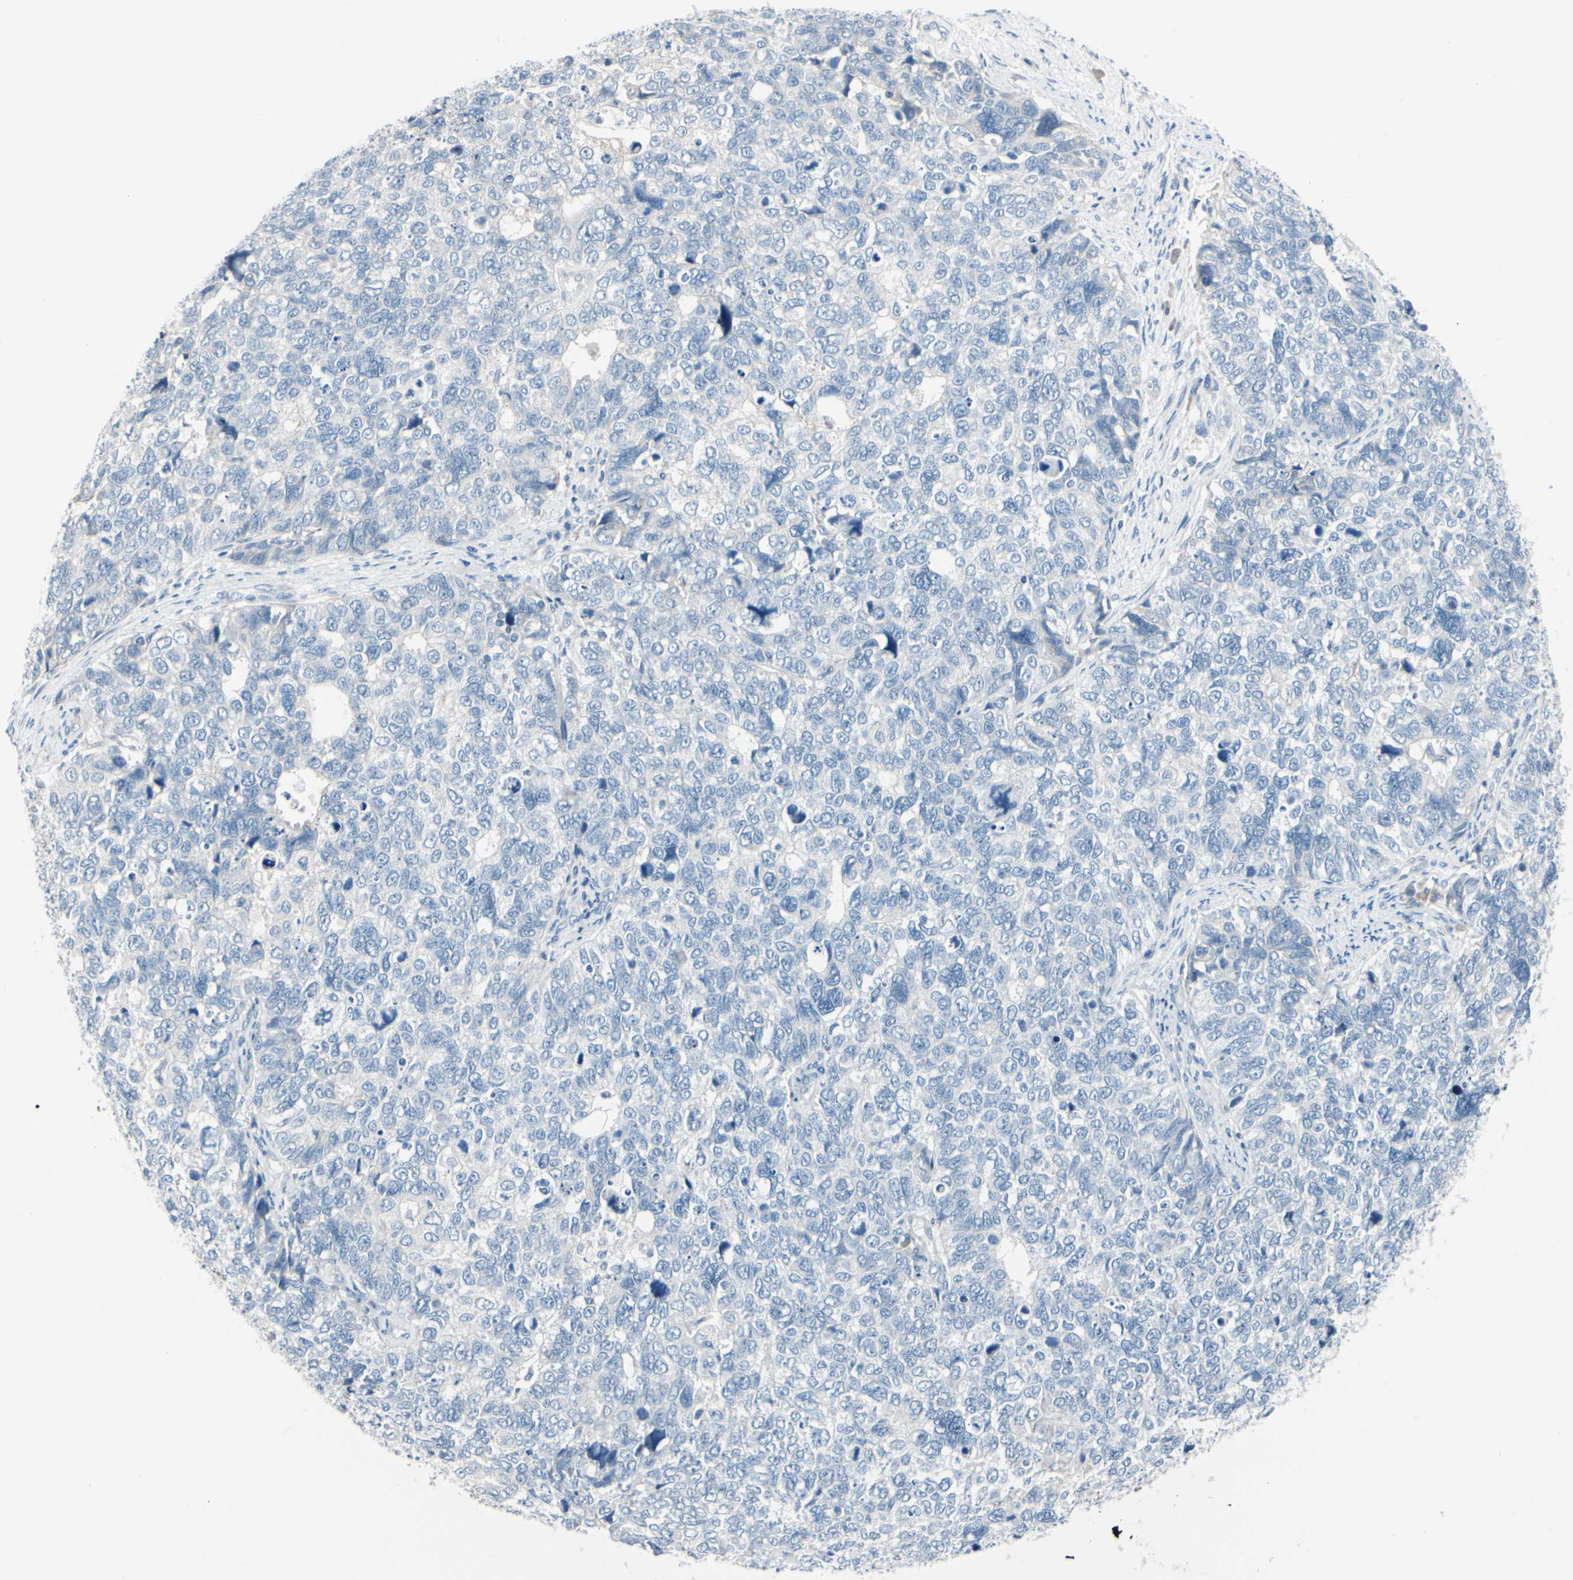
{"staining": {"intensity": "negative", "quantity": "none", "location": "none"}, "tissue": "cervical cancer", "cell_type": "Tumor cells", "image_type": "cancer", "snomed": [{"axis": "morphology", "description": "Squamous cell carcinoma, NOS"}, {"axis": "topography", "description": "Cervix"}], "caption": "A micrograph of human cervical cancer (squamous cell carcinoma) is negative for staining in tumor cells.", "gene": "PGR", "patient": {"sex": "female", "age": 63}}